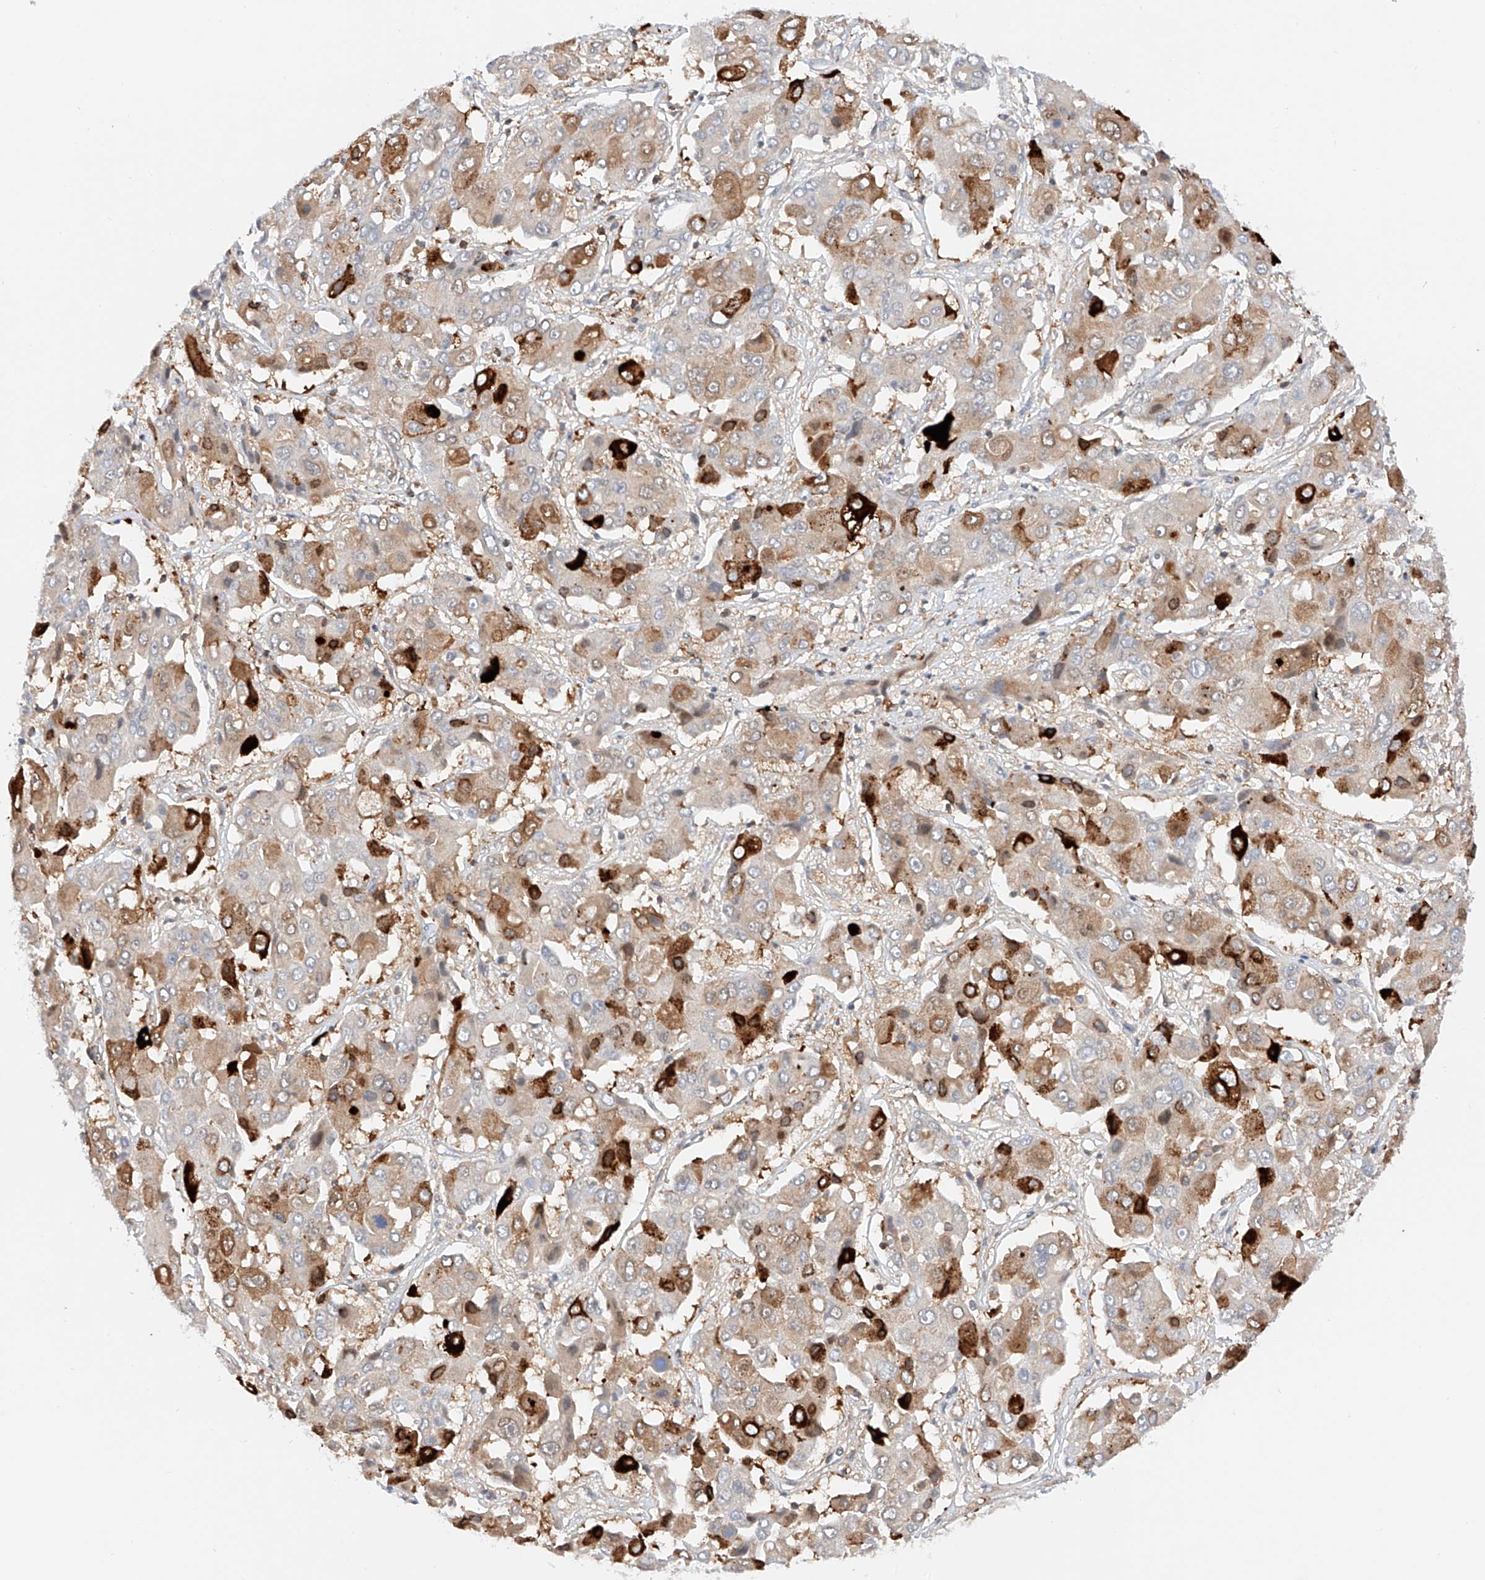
{"staining": {"intensity": "strong", "quantity": "<25%", "location": "cytoplasmic/membranous"}, "tissue": "liver cancer", "cell_type": "Tumor cells", "image_type": "cancer", "snomed": [{"axis": "morphology", "description": "Cholangiocarcinoma"}, {"axis": "topography", "description": "Liver"}], "caption": "Immunohistochemistry staining of liver cholangiocarcinoma, which displays medium levels of strong cytoplasmic/membranous staining in about <25% of tumor cells indicating strong cytoplasmic/membranous protein positivity. The staining was performed using DAB (3,3'-diaminobenzidine) (brown) for protein detection and nuclei were counterstained in hematoxylin (blue).", "gene": "MFN2", "patient": {"sex": "male", "age": 67}}